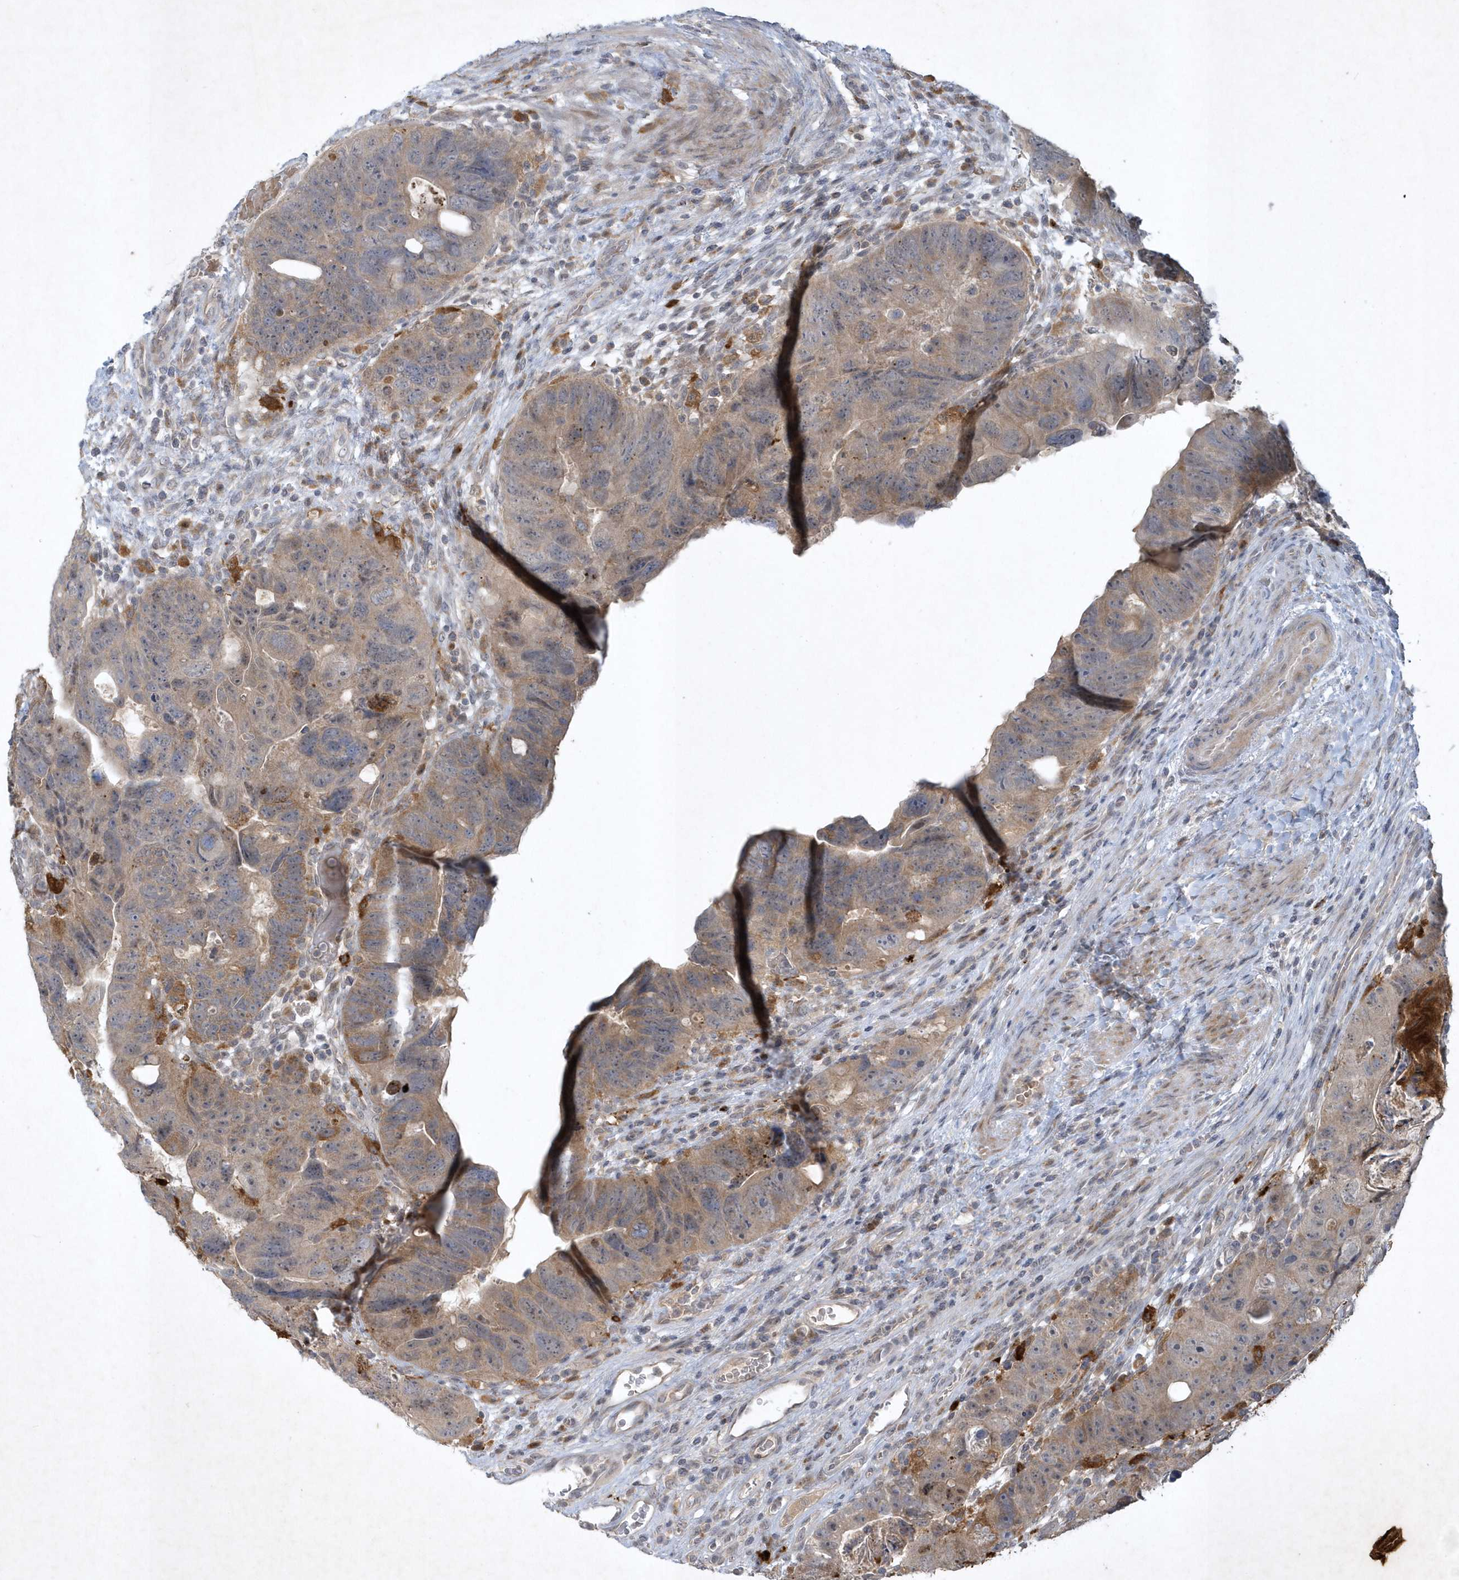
{"staining": {"intensity": "moderate", "quantity": "<25%", "location": "cytoplasmic/membranous"}, "tissue": "colorectal cancer", "cell_type": "Tumor cells", "image_type": "cancer", "snomed": [{"axis": "morphology", "description": "Adenocarcinoma, NOS"}, {"axis": "topography", "description": "Rectum"}], "caption": "Protein expression analysis of human colorectal adenocarcinoma reveals moderate cytoplasmic/membranous positivity in approximately <25% of tumor cells. (Brightfield microscopy of DAB IHC at high magnification).", "gene": "THG1L", "patient": {"sex": "male", "age": 59}}